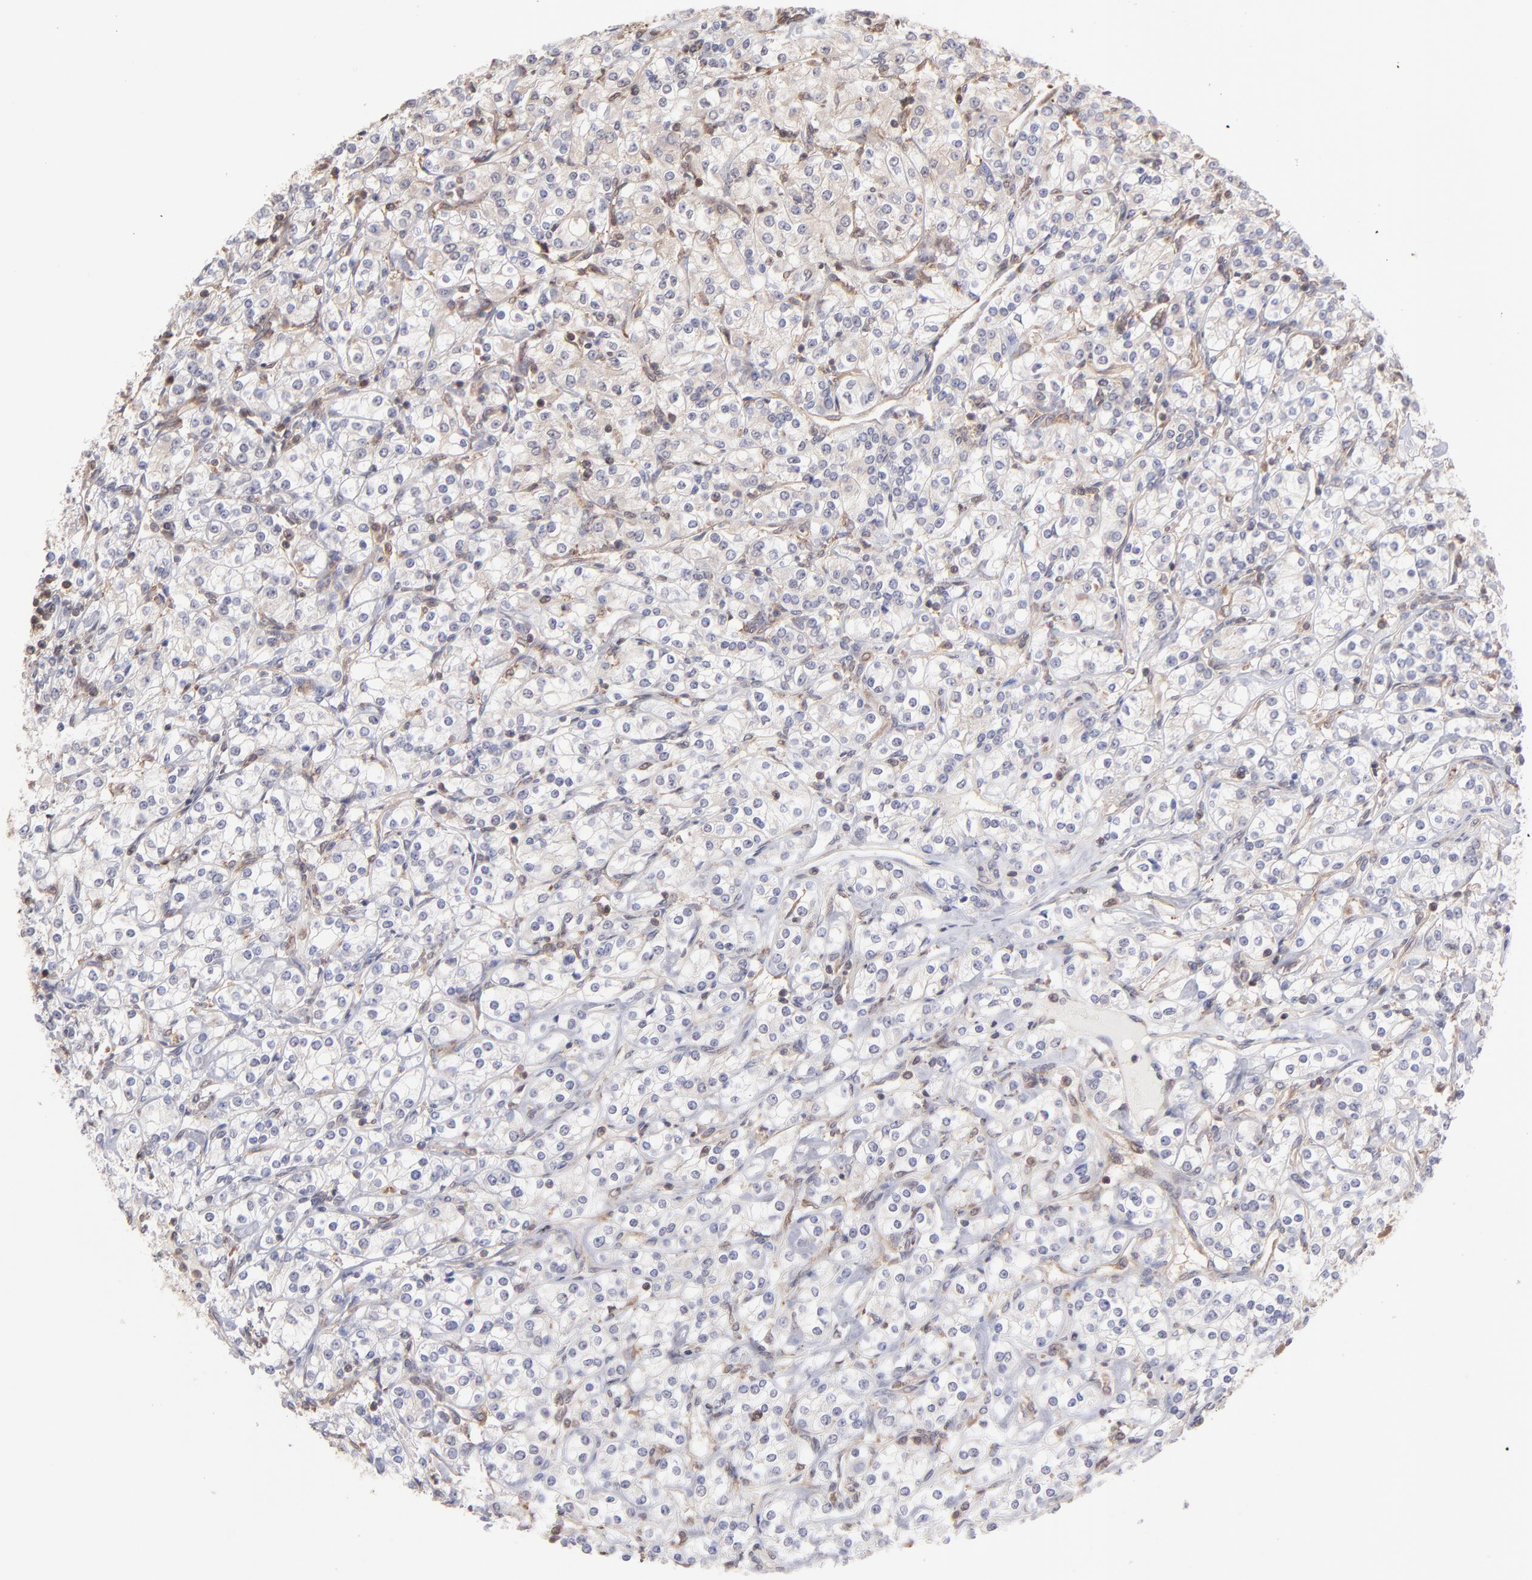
{"staining": {"intensity": "weak", "quantity": "<25%", "location": "cytoplasmic/membranous"}, "tissue": "renal cancer", "cell_type": "Tumor cells", "image_type": "cancer", "snomed": [{"axis": "morphology", "description": "Adenocarcinoma, NOS"}, {"axis": "topography", "description": "Kidney"}], "caption": "Tumor cells are negative for protein expression in human renal cancer (adenocarcinoma).", "gene": "MAPRE1", "patient": {"sex": "male", "age": 77}}